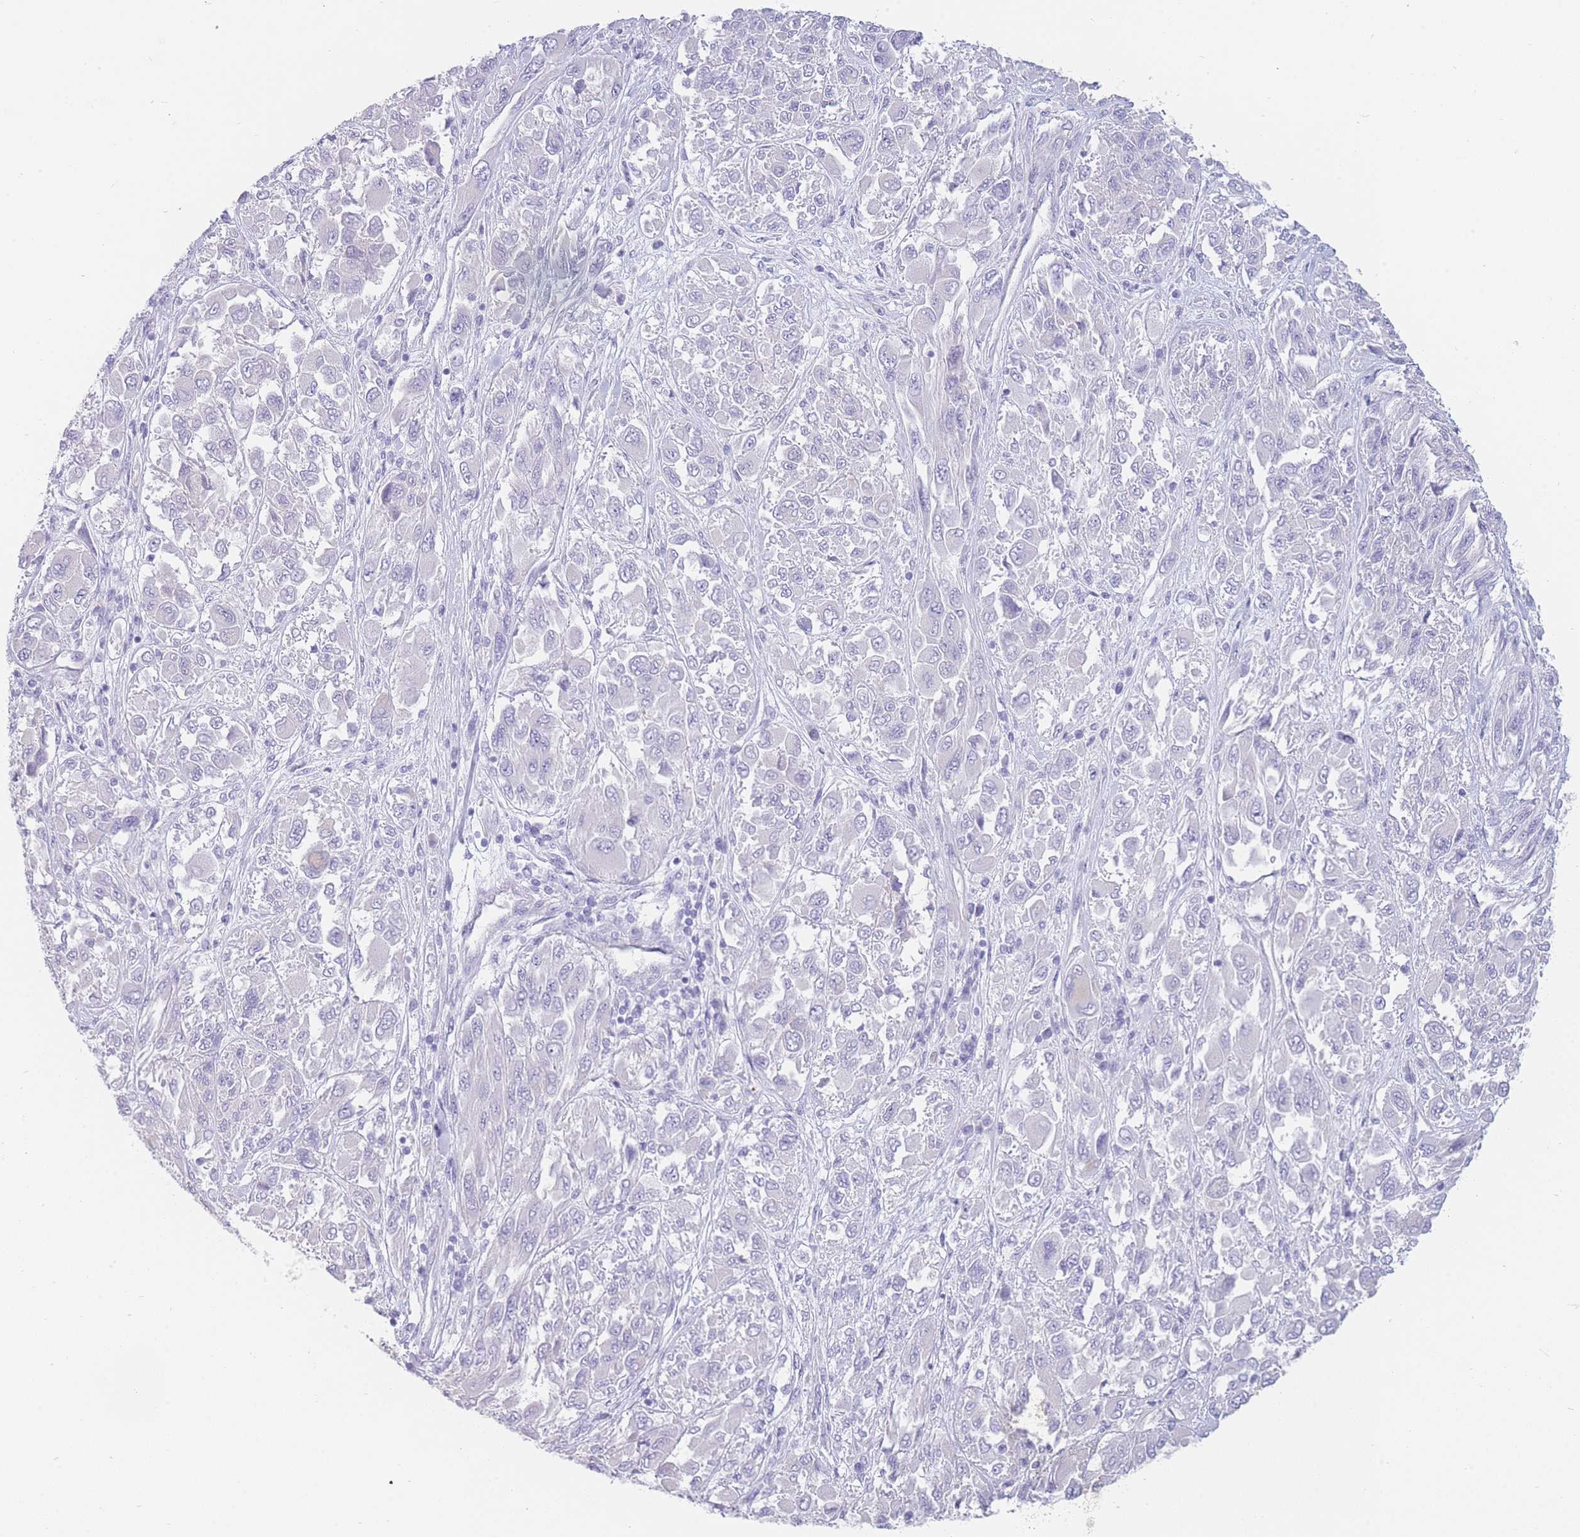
{"staining": {"intensity": "negative", "quantity": "none", "location": "none"}, "tissue": "melanoma", "cell_type": "Tumor cells", "image_type": "cancer", "snomed": [{"axis": "morphology", "description": "Malignant melanoma, NOS"}, {"axis": "topography", "description": "Skin"}], "caption": "The histopathology image reveals no significant expression in tumor cells of melanoma.", "gene": "UPK1A", "patient": {"sex": "female", "age": 91}}